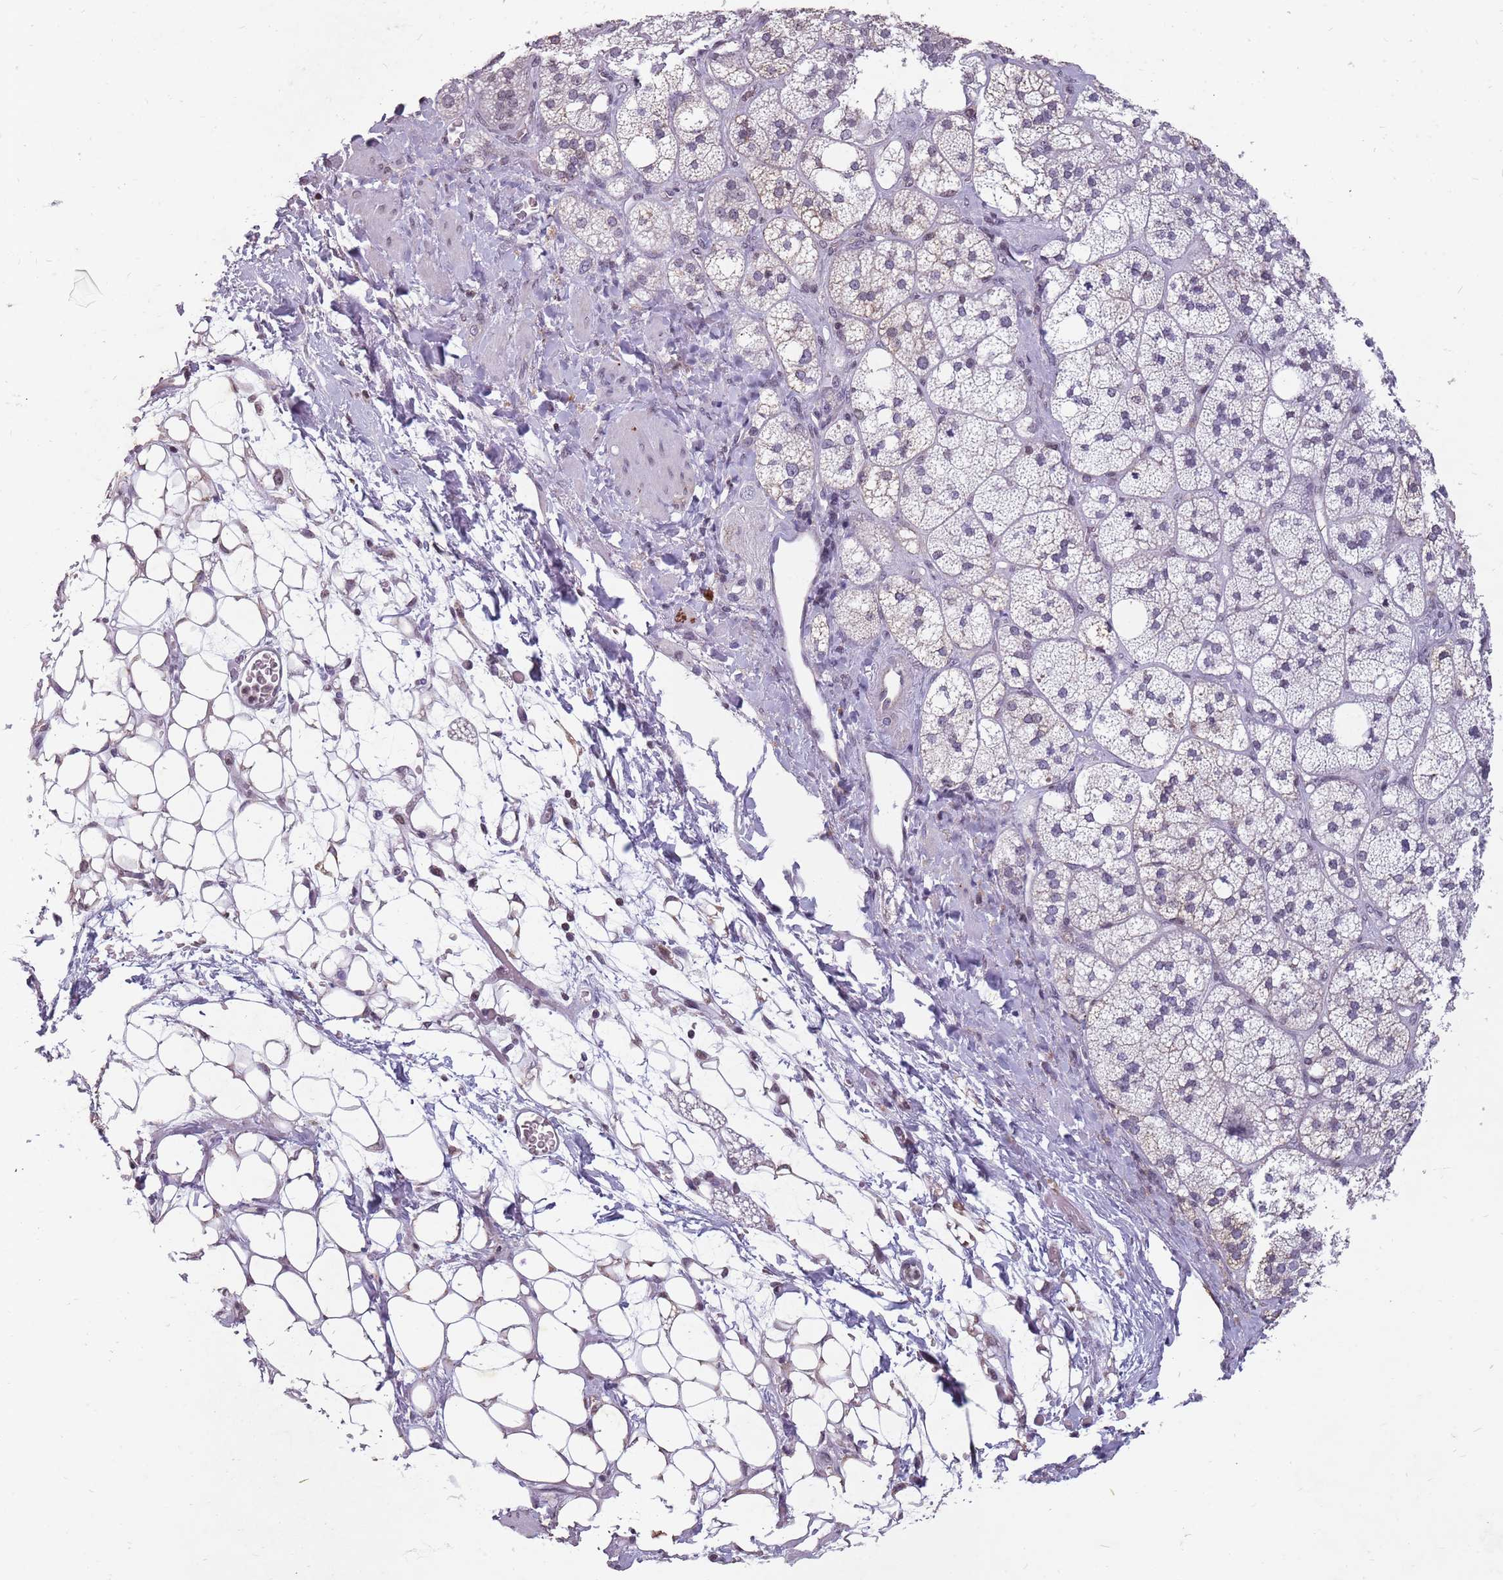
{"staining": {"intensity": "weak", "quantity": "<25%", "location": "nuclear"}, "tissue": "adrenal gland", "cell_type": "Glandular cells", "image_type": "normal", "snomed": [{"axis": "morphology", "description": "Normal tissue, NOS"}, {"axis": "topography", "description": "Adrenal gland"}], "caption": "IHC image of benign adrenal gland stained for a protein (brown), which exhibits no staining in glandular cells.", "gene": "NEK6", "patient": {"sex": "male", "age": 61}}